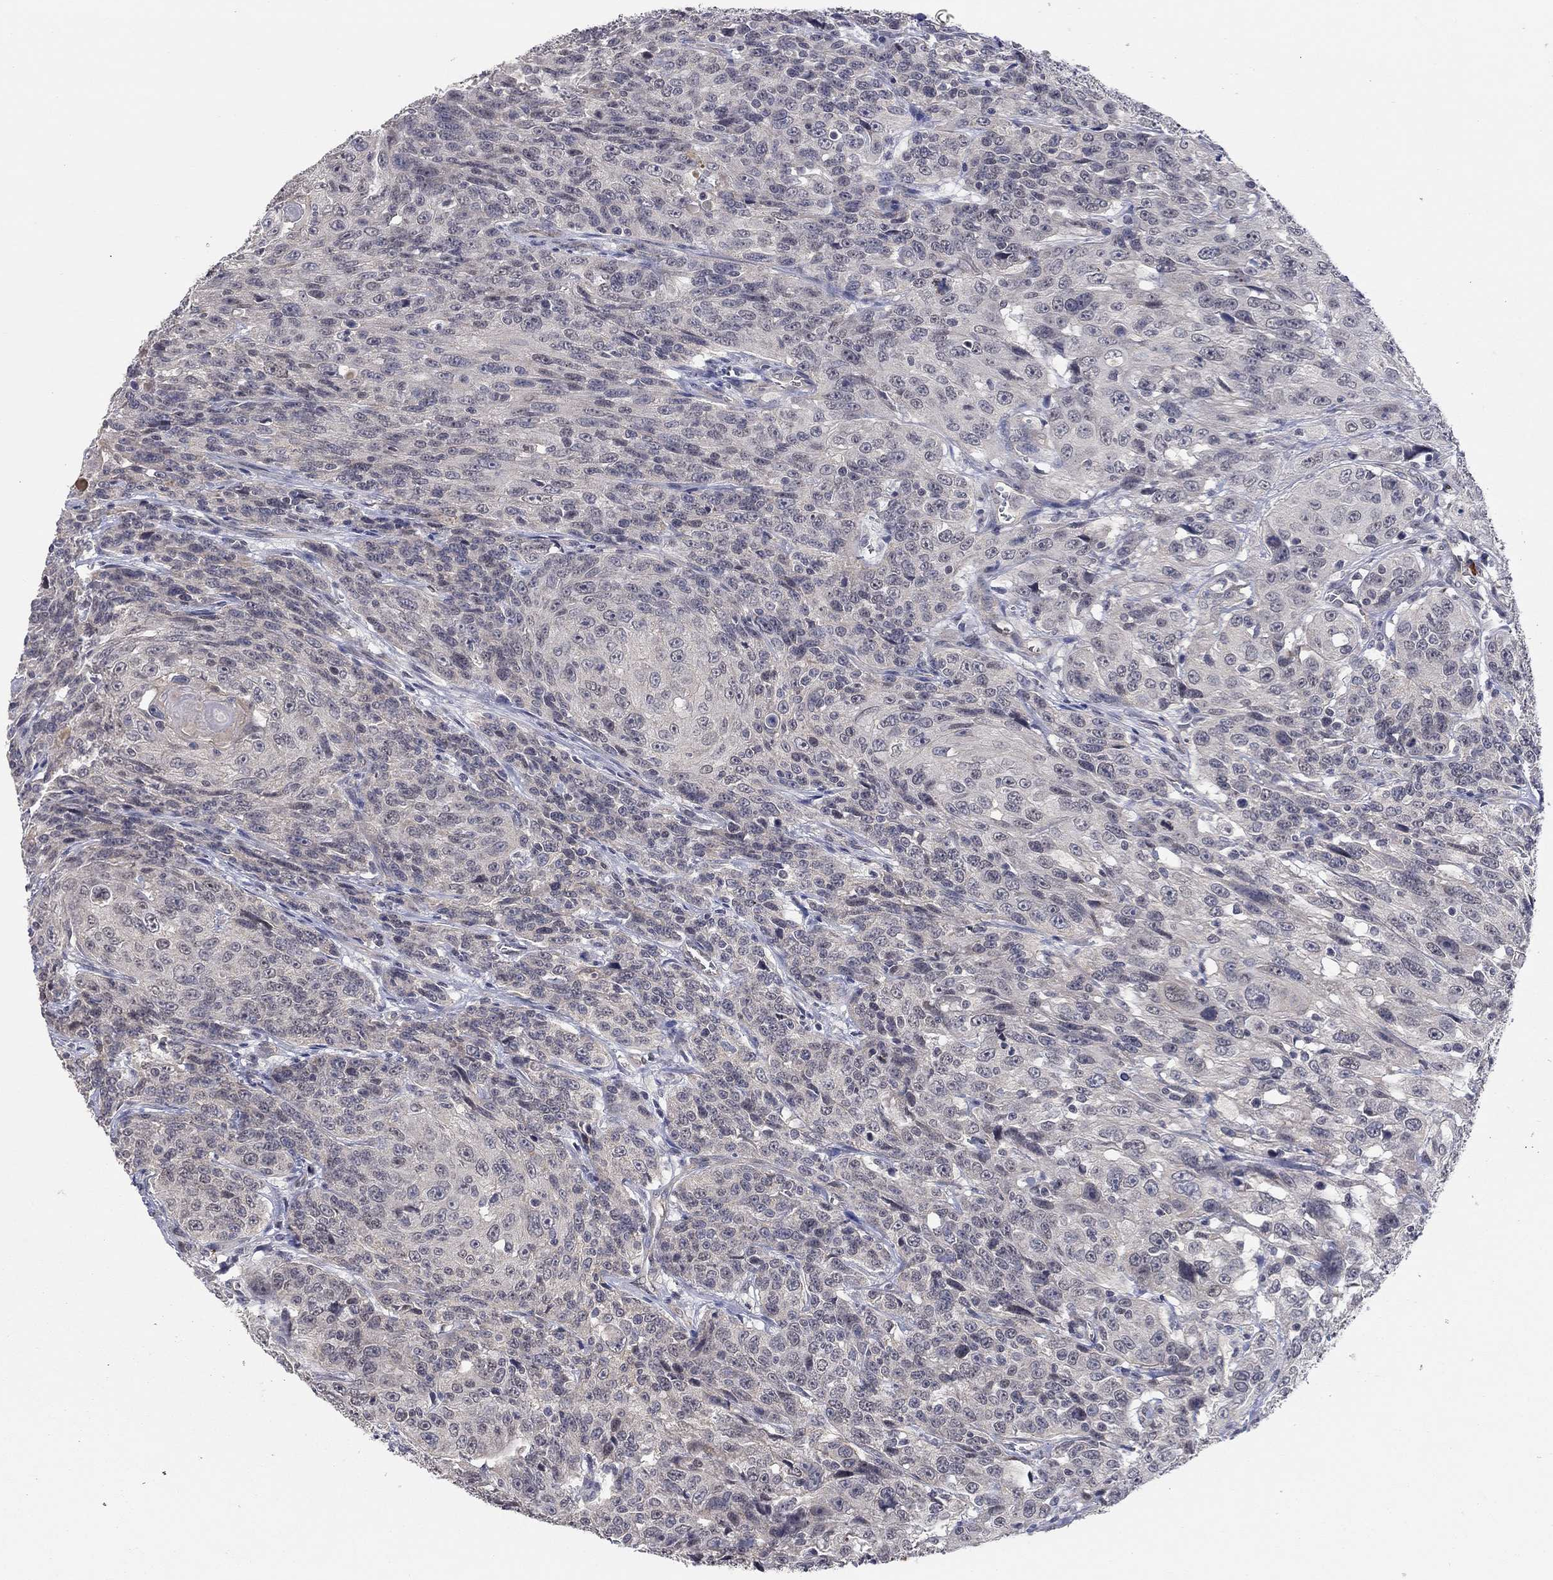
{"staining": {"intensity": "negative", "quantity": "none", "location": "none"}, "tissue": "urothelial cancer", "cell_type": "Tumor cells", "image_type": "cancer", "snomed": [{"axis": "morphology", "description": "Urothelial carcinoma, NOS"}, {"axis": "morphology", "description": "Urothelial carcinoma, High grade"}, {"axis": "topography", "description": "Urinary bladder"}], "caption": "Immunohistochemistry micrograph of neoplastic tissue: human transitional cell carcinoma stained with DAB displays no significant protein expression in tumor cells.", "gene": "WASF3", "patient": {"sex": "female", "age": 73}}